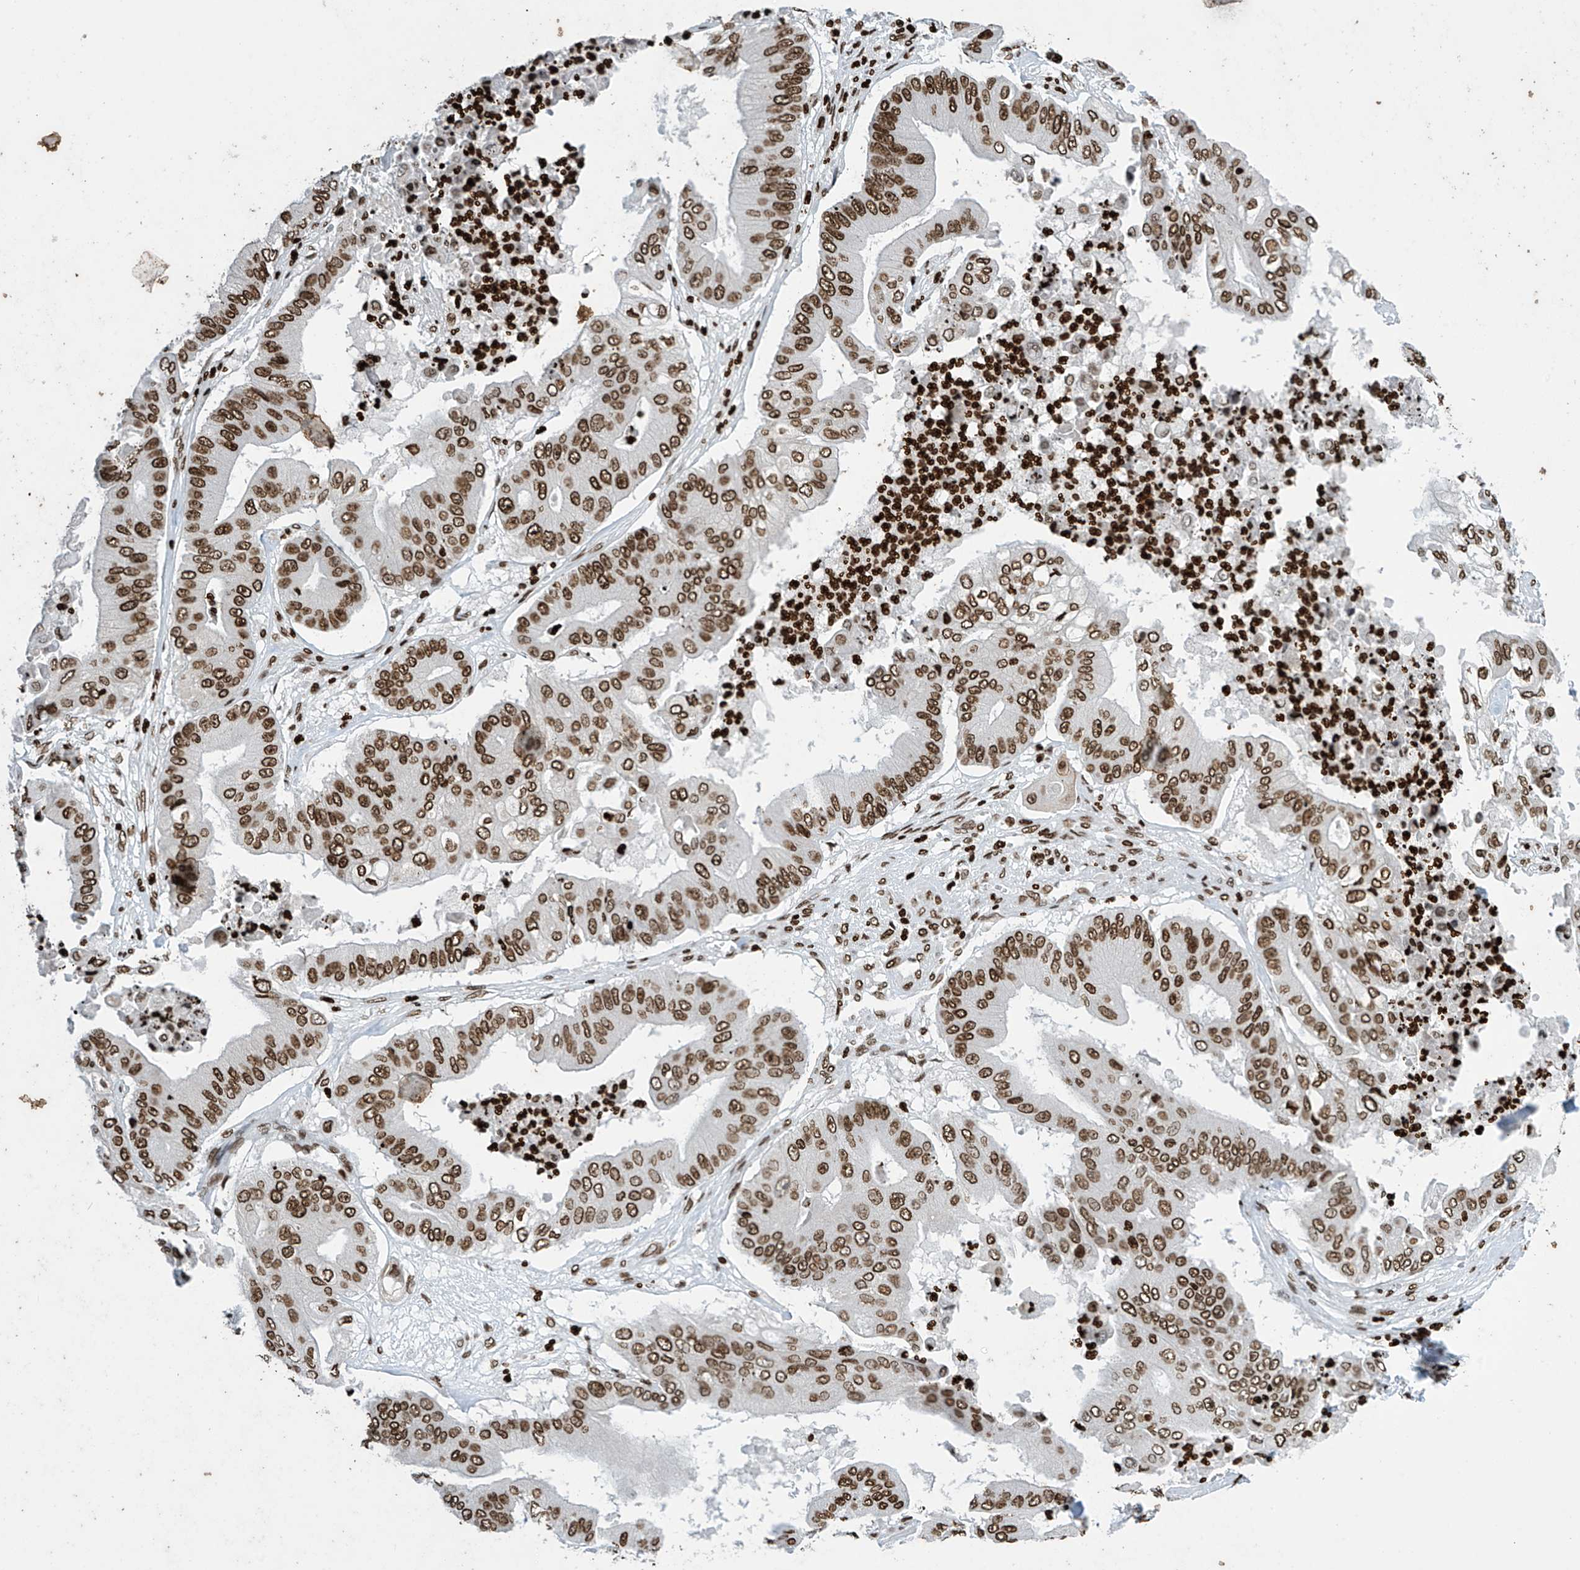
{"staining": {"intensity": "strong", "quantity": ">75%", "location": "nuclear"}, "tissue": "pancreatic cancer", "cell_type": "Tumor cells", "image_type": "cancer", "snomed": [{"axis": "morphology", "description": "Adenocarcinoma, NOS"}, {"axis": "topography", "description": "Pancreas"}], "caption": "Immunohistochemistry micrograph of neoplastic tissue: pancreatic cancer stained using immunohistochemistry (IHC) demonstrates high levels of strong protein expression localized specifically in the nuclear of tumor cells, appearing as a nuclear brown color.", "gene": "H4C16", "patient": {"sex": "female", "age": 77}}